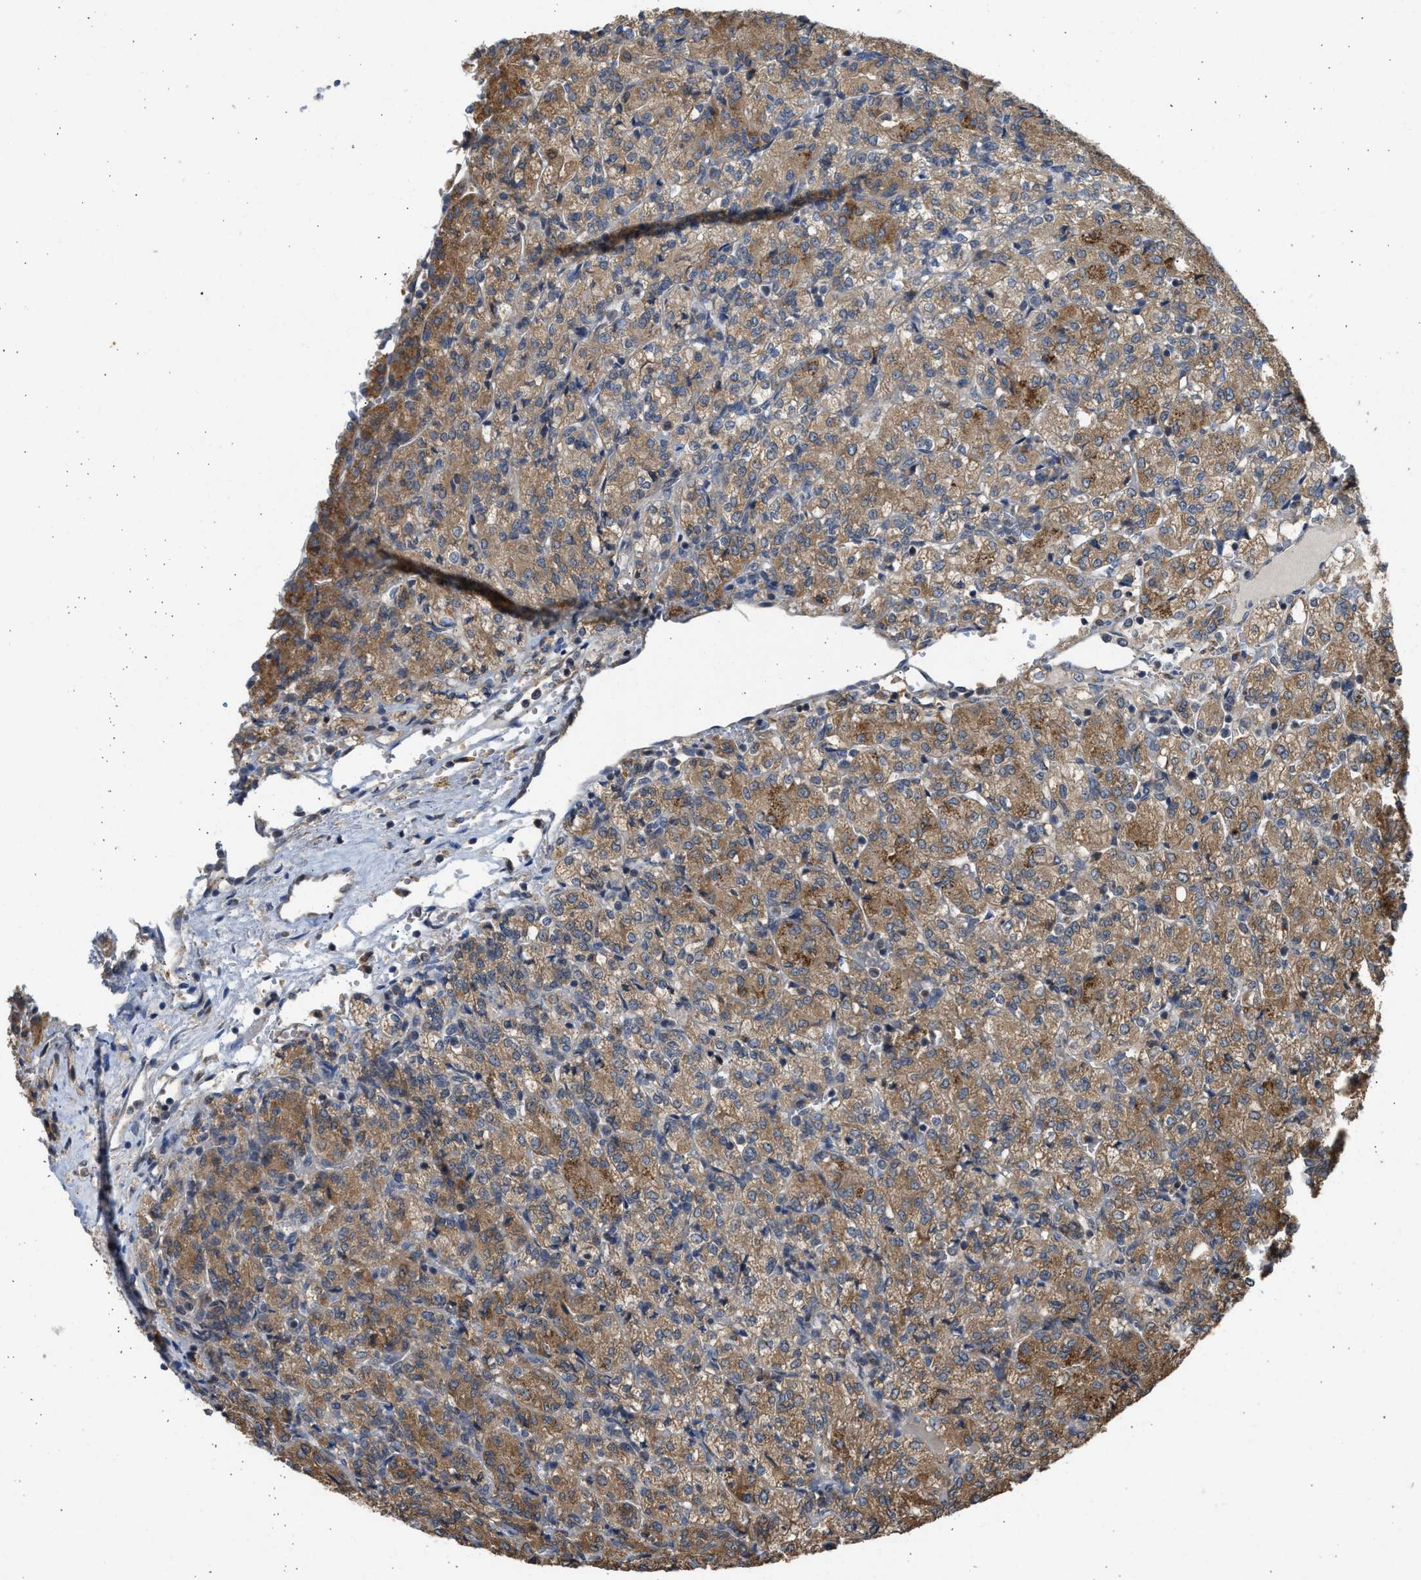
{"staining": {"intensity": "moderate", "quantity": "25%-75%", "location": "cytoplasmic/membranous"}, "tissue": "renal cancer", "cell_type": "Tumor cells", "image_type": "cancer", "snomed": [{"axis": "morphology", "description": "Adenocarcinoma, NOS"}, {"axis": "topography", "description": "Kidney"}], "caption": "This is a photomicrograph of IHC staining of renal cancer, which shows moderate staining in the cytoplasmic/membranous of tumor cells.", "gene": "CYP1A1", "patient": {"sex": "male", "age": 77}}